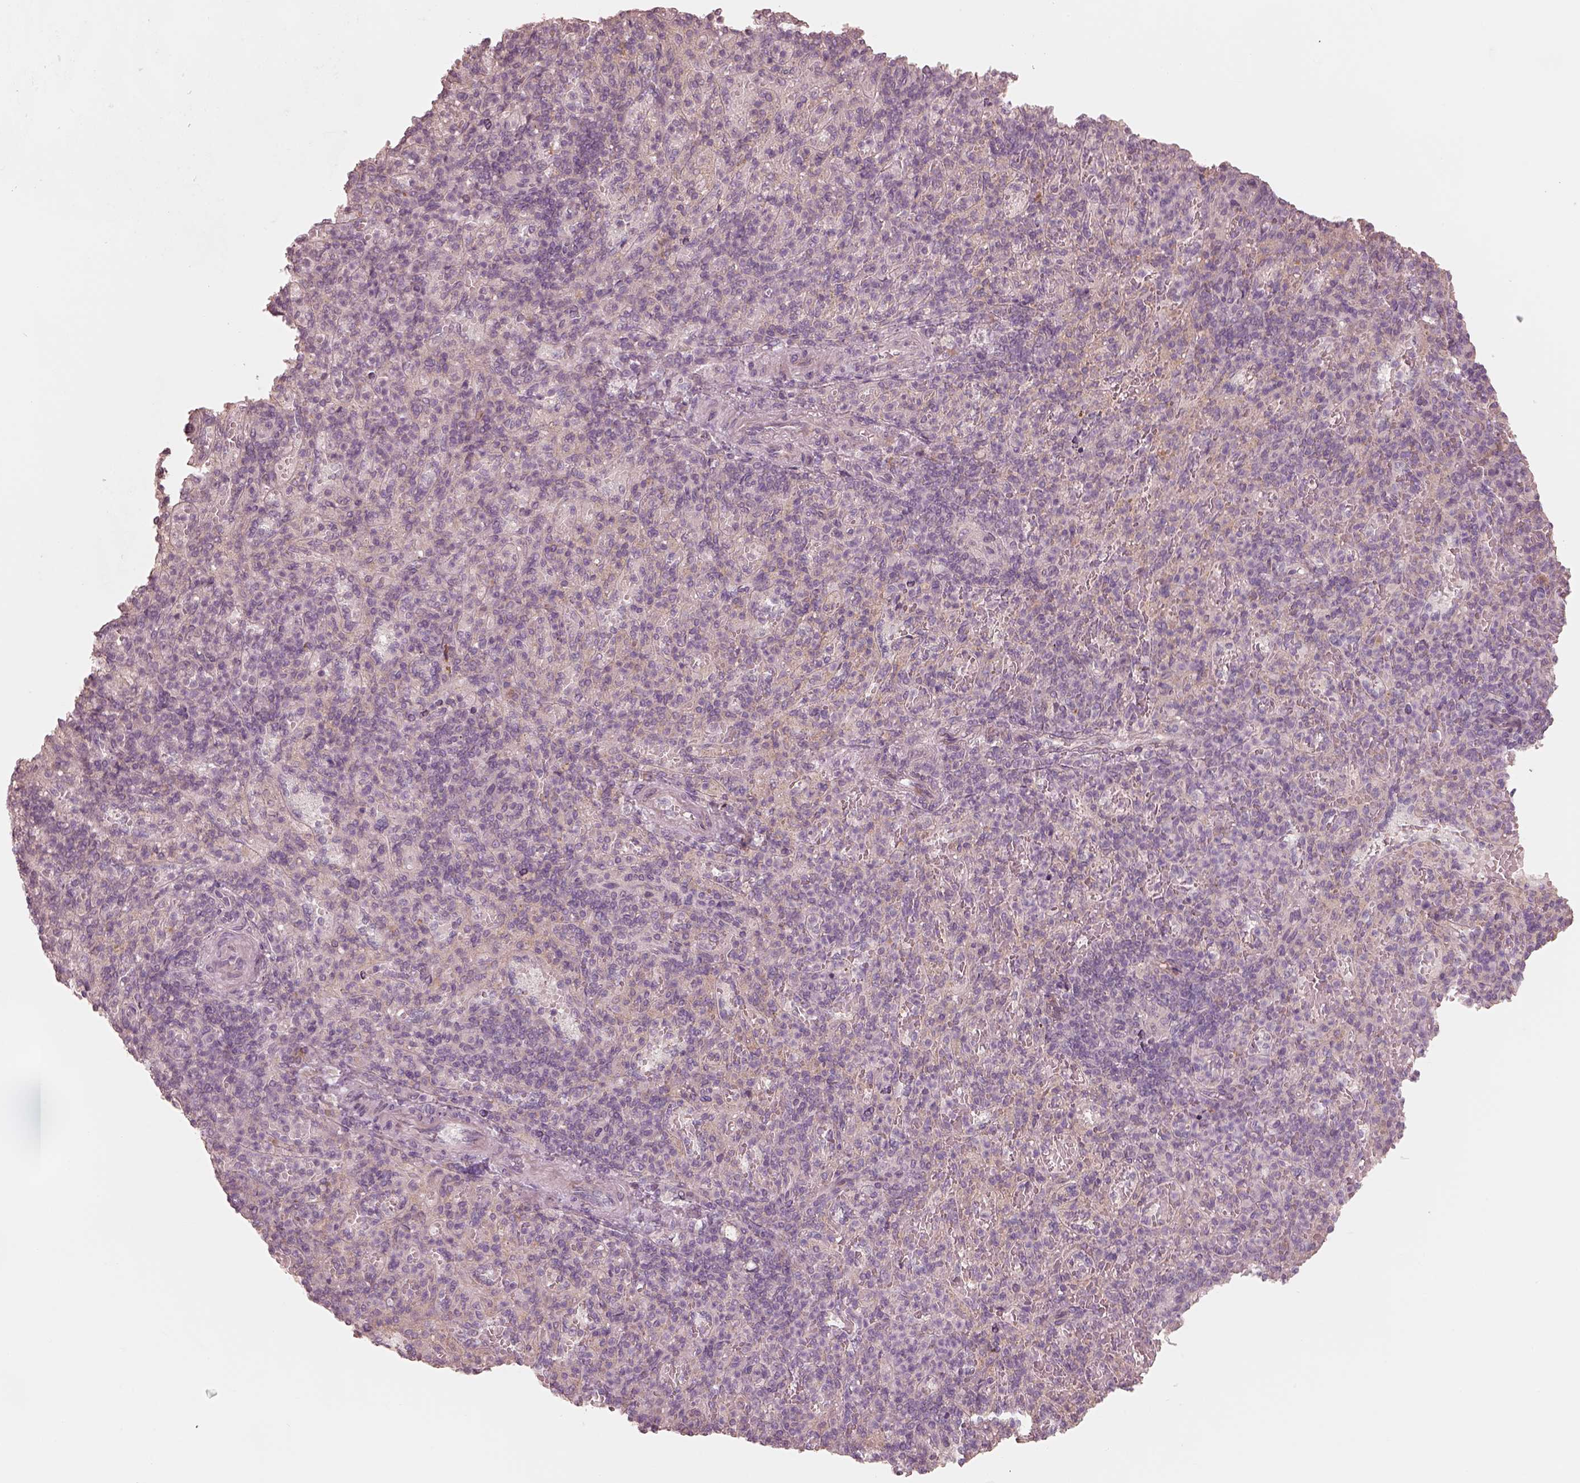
{"staining": {"intensity": "negative", "quantity": "none", "location": "none"}, "tissue": "spleen", "cell_type": "Cells in red pulp", "image_type": "normal", "snomed": [{"axis": "morphology", "description": "Normal tissue, NOS"}, {"axis": "topography", "description": "Spleen"}], "caption": "This is a micrograph of IHC staining of unremarkable spleen, which shows no staining in cells in red pulp. Nuclei are stained in blue.", "gene": "RAB3C", "patient": {"sex": "female", "age": 74}}